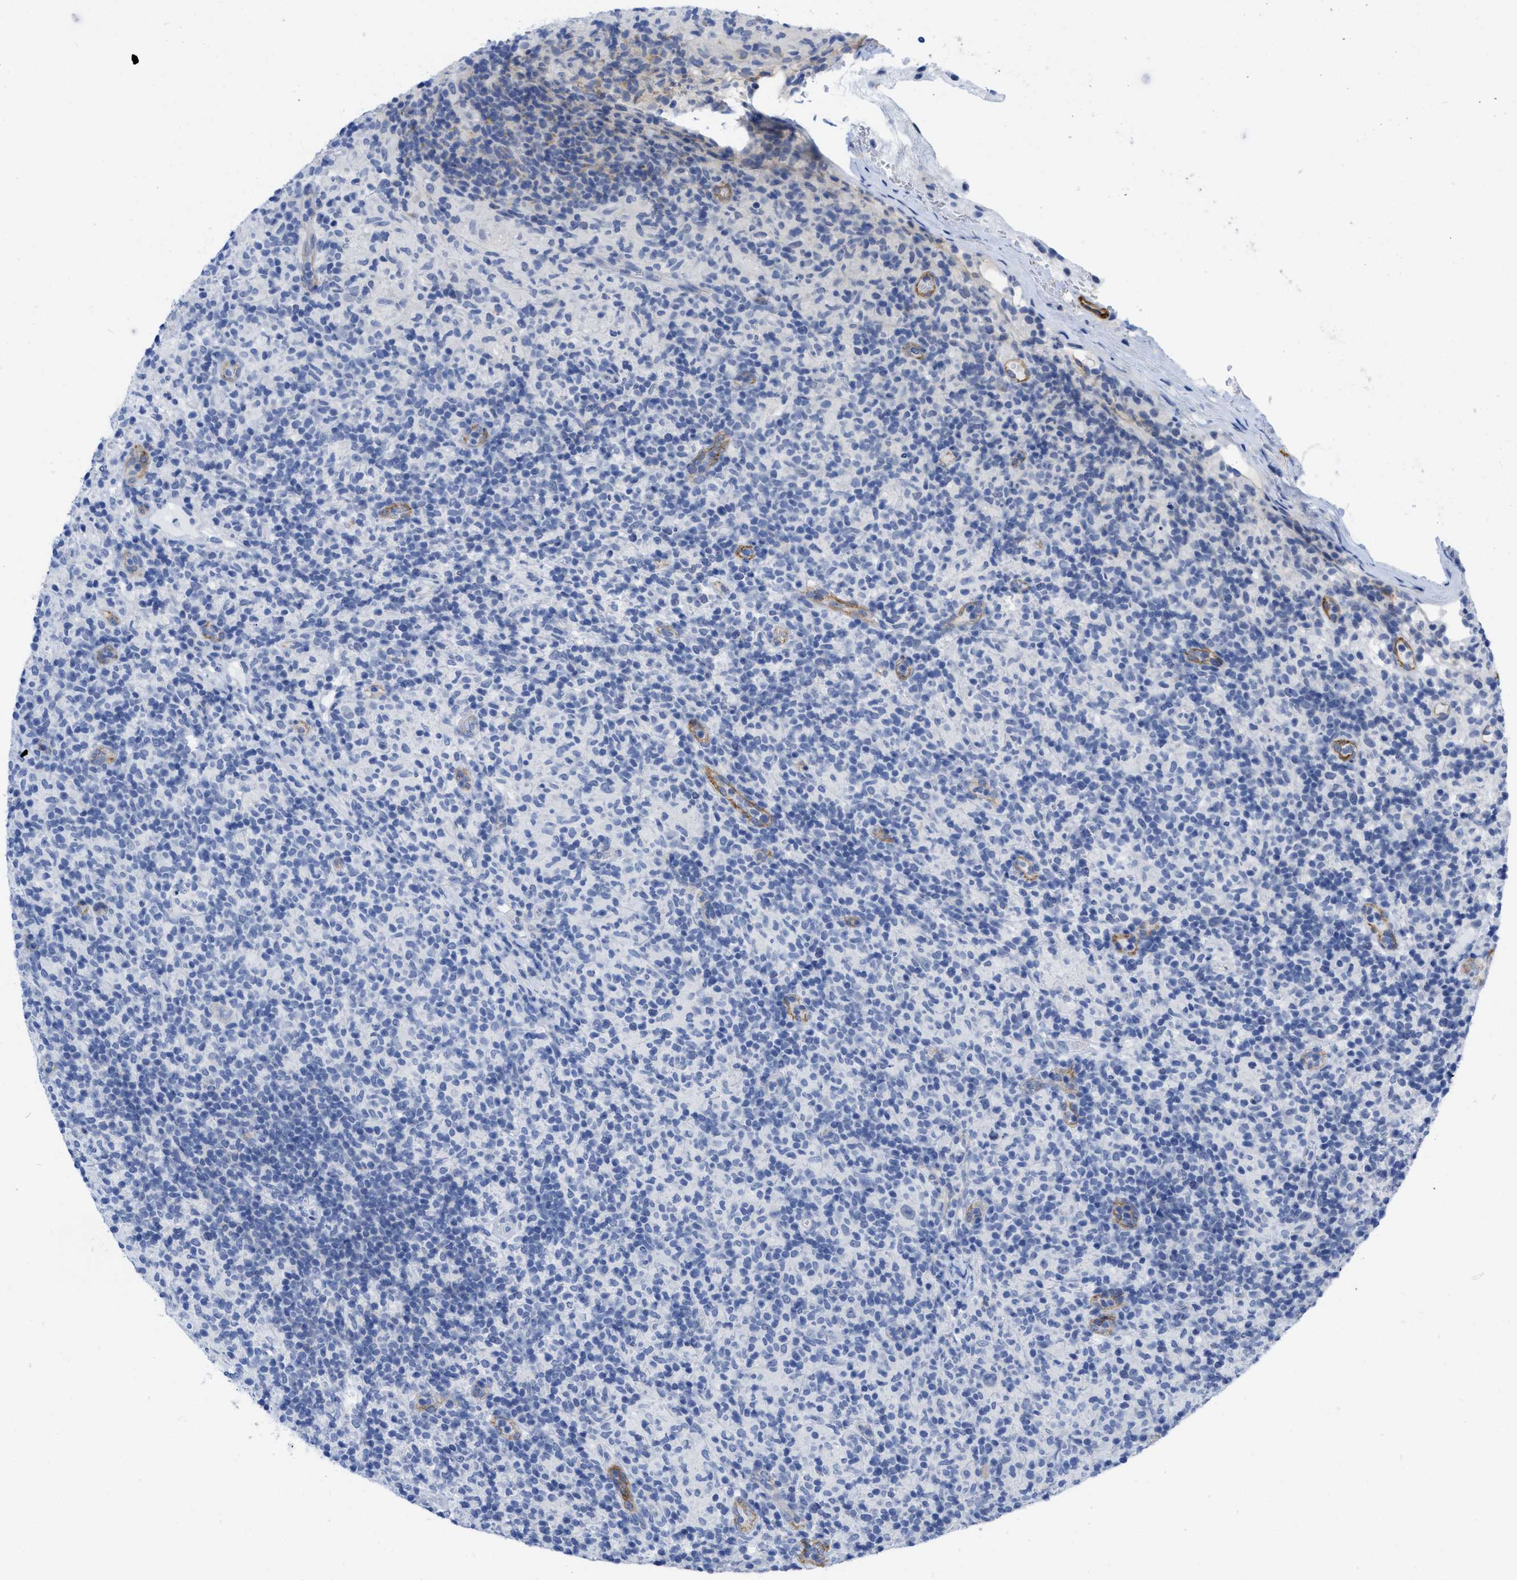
{"staining": {"intensity": "negative", "quantity": "none", "location": "none"}, "tissue": "lymphoma", "cell_type": "Tumor cells", "image_type": "cancer", "snomed": [{"axis": "morphology", "description": "Hodgkin's disease, NOS"}, {"axis": "topography", "description": "Lymph node"}], "caption": "Tumor cells show no significant protein expression in lymphoma. (DAB immunohistochemistry with hematoxylin counter stain).", "gene": "ACKR1", "patient": {"sex": "male", "age": 70}}